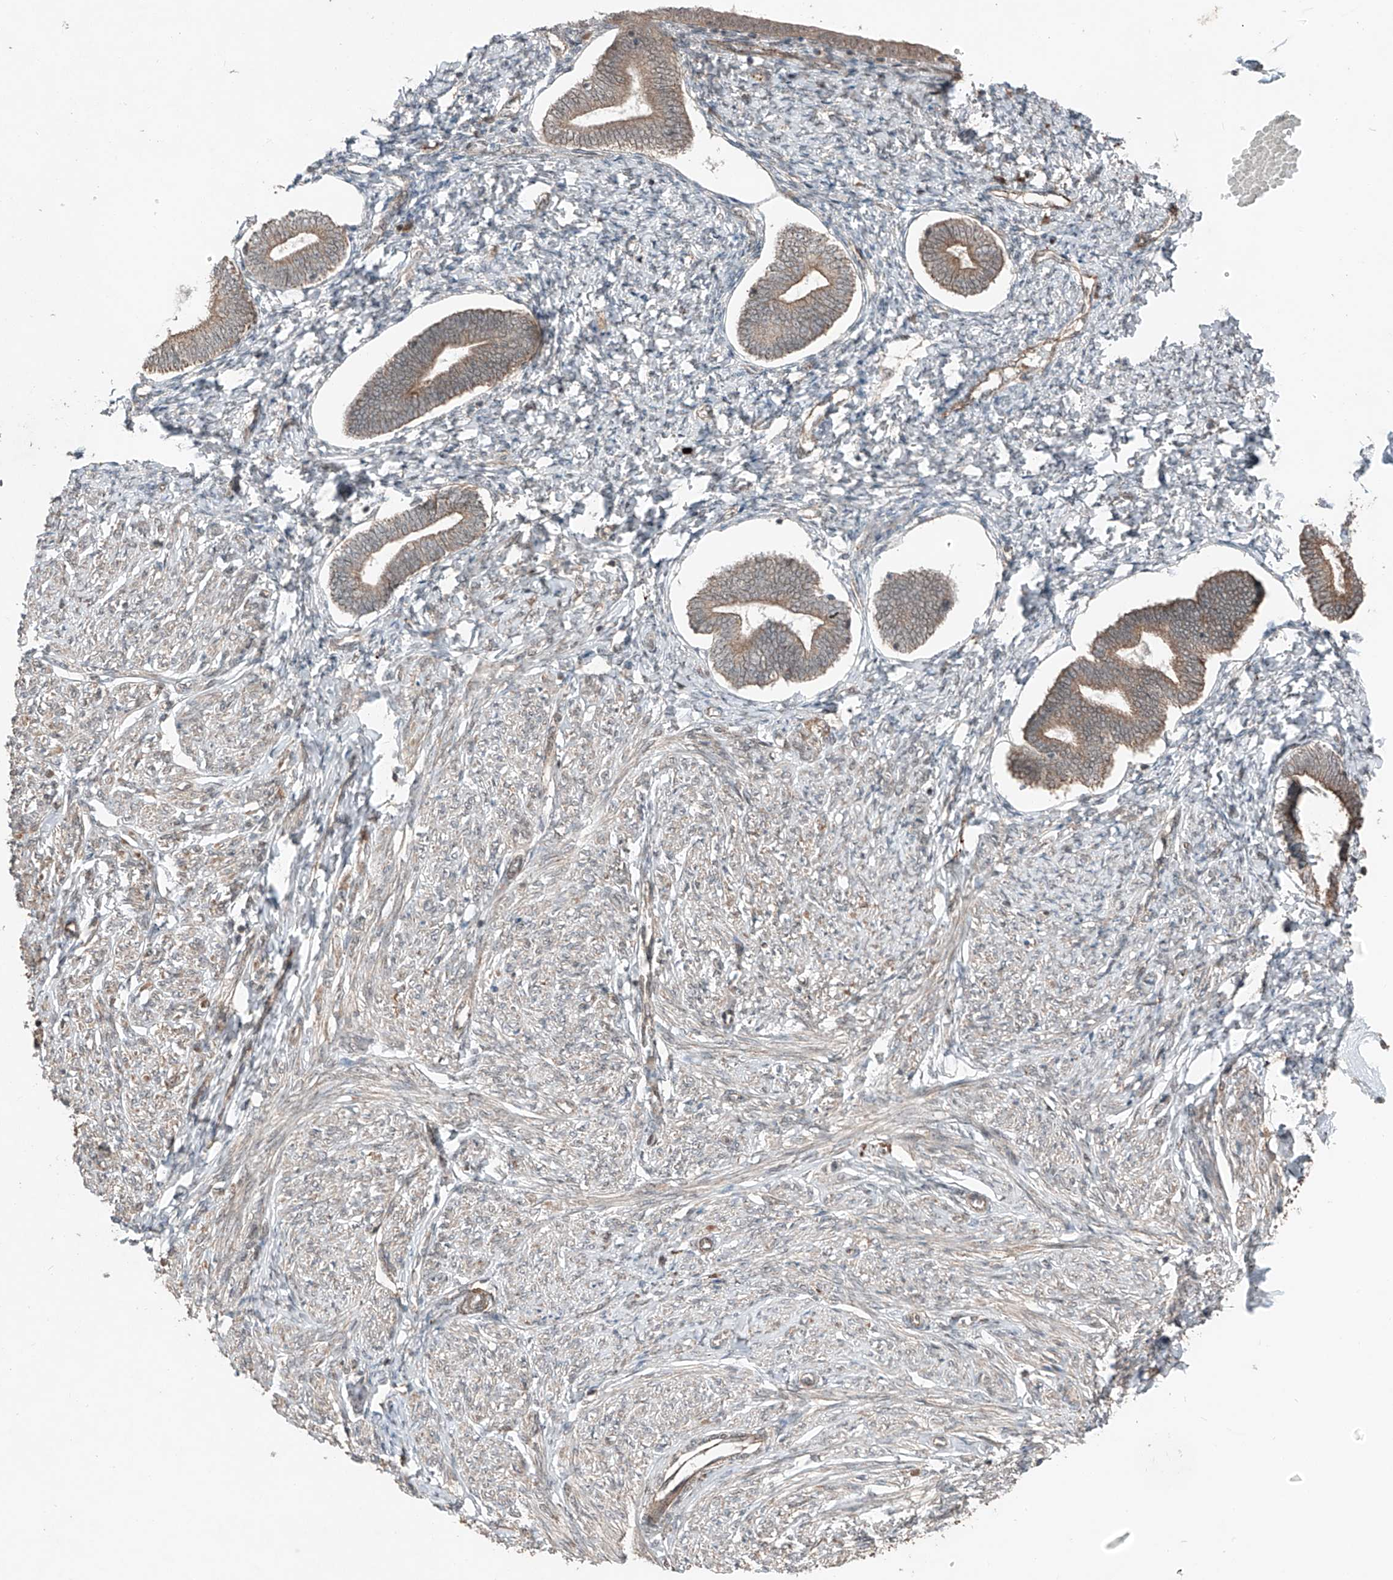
{"staining": {"intensity": "weak", "quantity": "25%-75%", "location": "cytoplasmic/membranous"}, "tissue": "endometrium", "cell_type": "Cells in endometrial stroma", "image_type": "normal", "snomed": [{"axis": "morphology", "description": "Normal tissue, NOS"}, {"axis": "topography", "description": "Endometrium"}], "caption": "Immunohistochemical staining of unremarkable endometrium exhibits 25%-75% levels of weak cytoplasmic/membranous protein positivity in about 25%-75% of cells in endometrial stroma.", "gene": "ZNF620", "patient": {"sex": "female", "age": 72}}